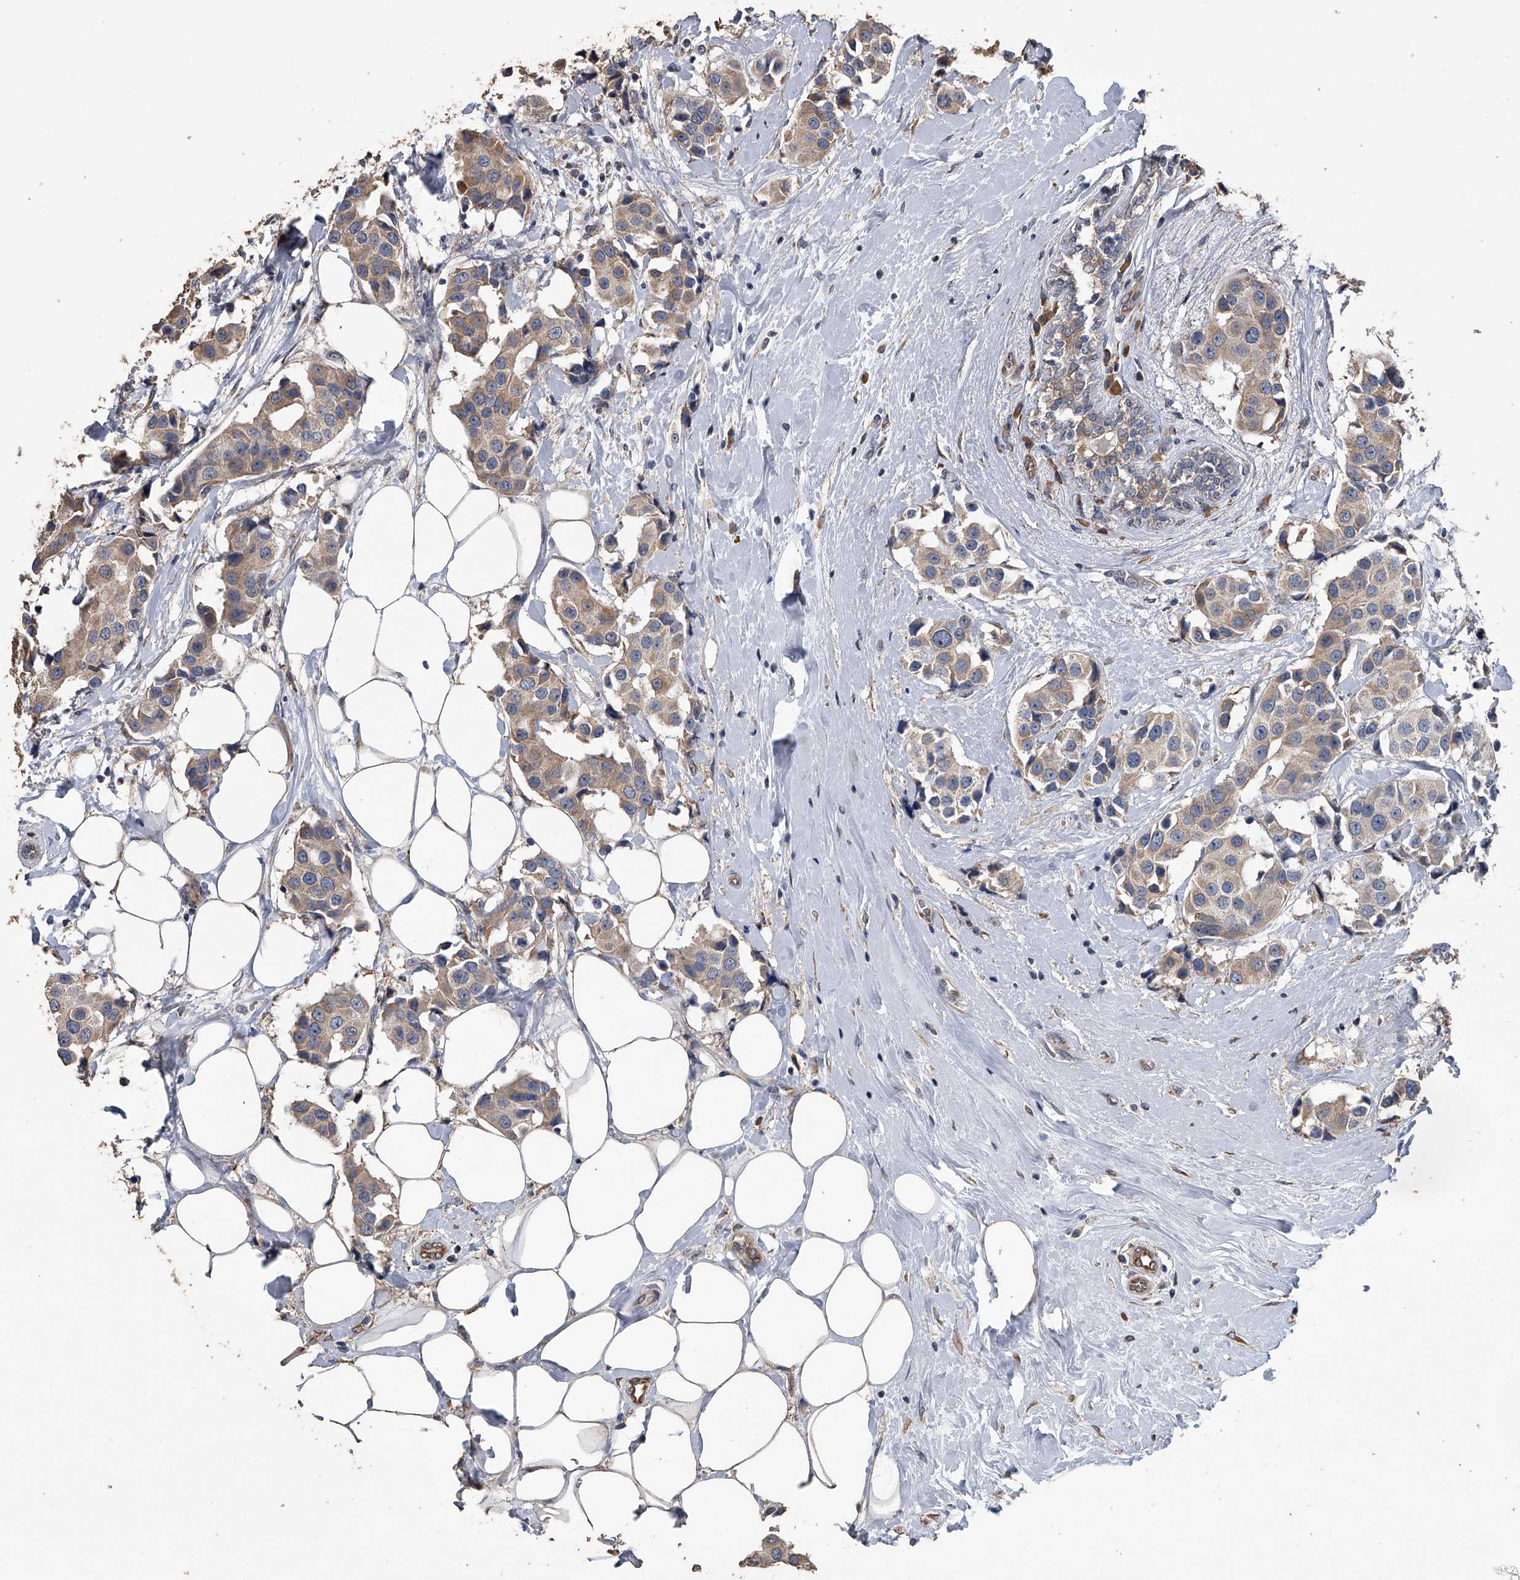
{"staining": {"intensity": "weak", "quantity": ">75%", "location": "cytoplasmic/membranous"}, "tissue": "breast cancer", "cell_type": "Tumor cells", "image_type": "cancer", "snomed": [{"axis": "morphology", "description": "Normal tissue, NOS"}, {"axis": "morphology", "description": "Duct carcinoma"}, {"axis": "topography", "description": "Breast"}], "caption": "IHC (DAB (3,3'-diaminobenzidine)) staining of human intraductal carcinoma (breast) exhibits weak cytoplasmic/membranous protein staining in approximately >75% of tumor cells.", "gene": "PCLO", "patient": {"sex": "female", "age": 39}}